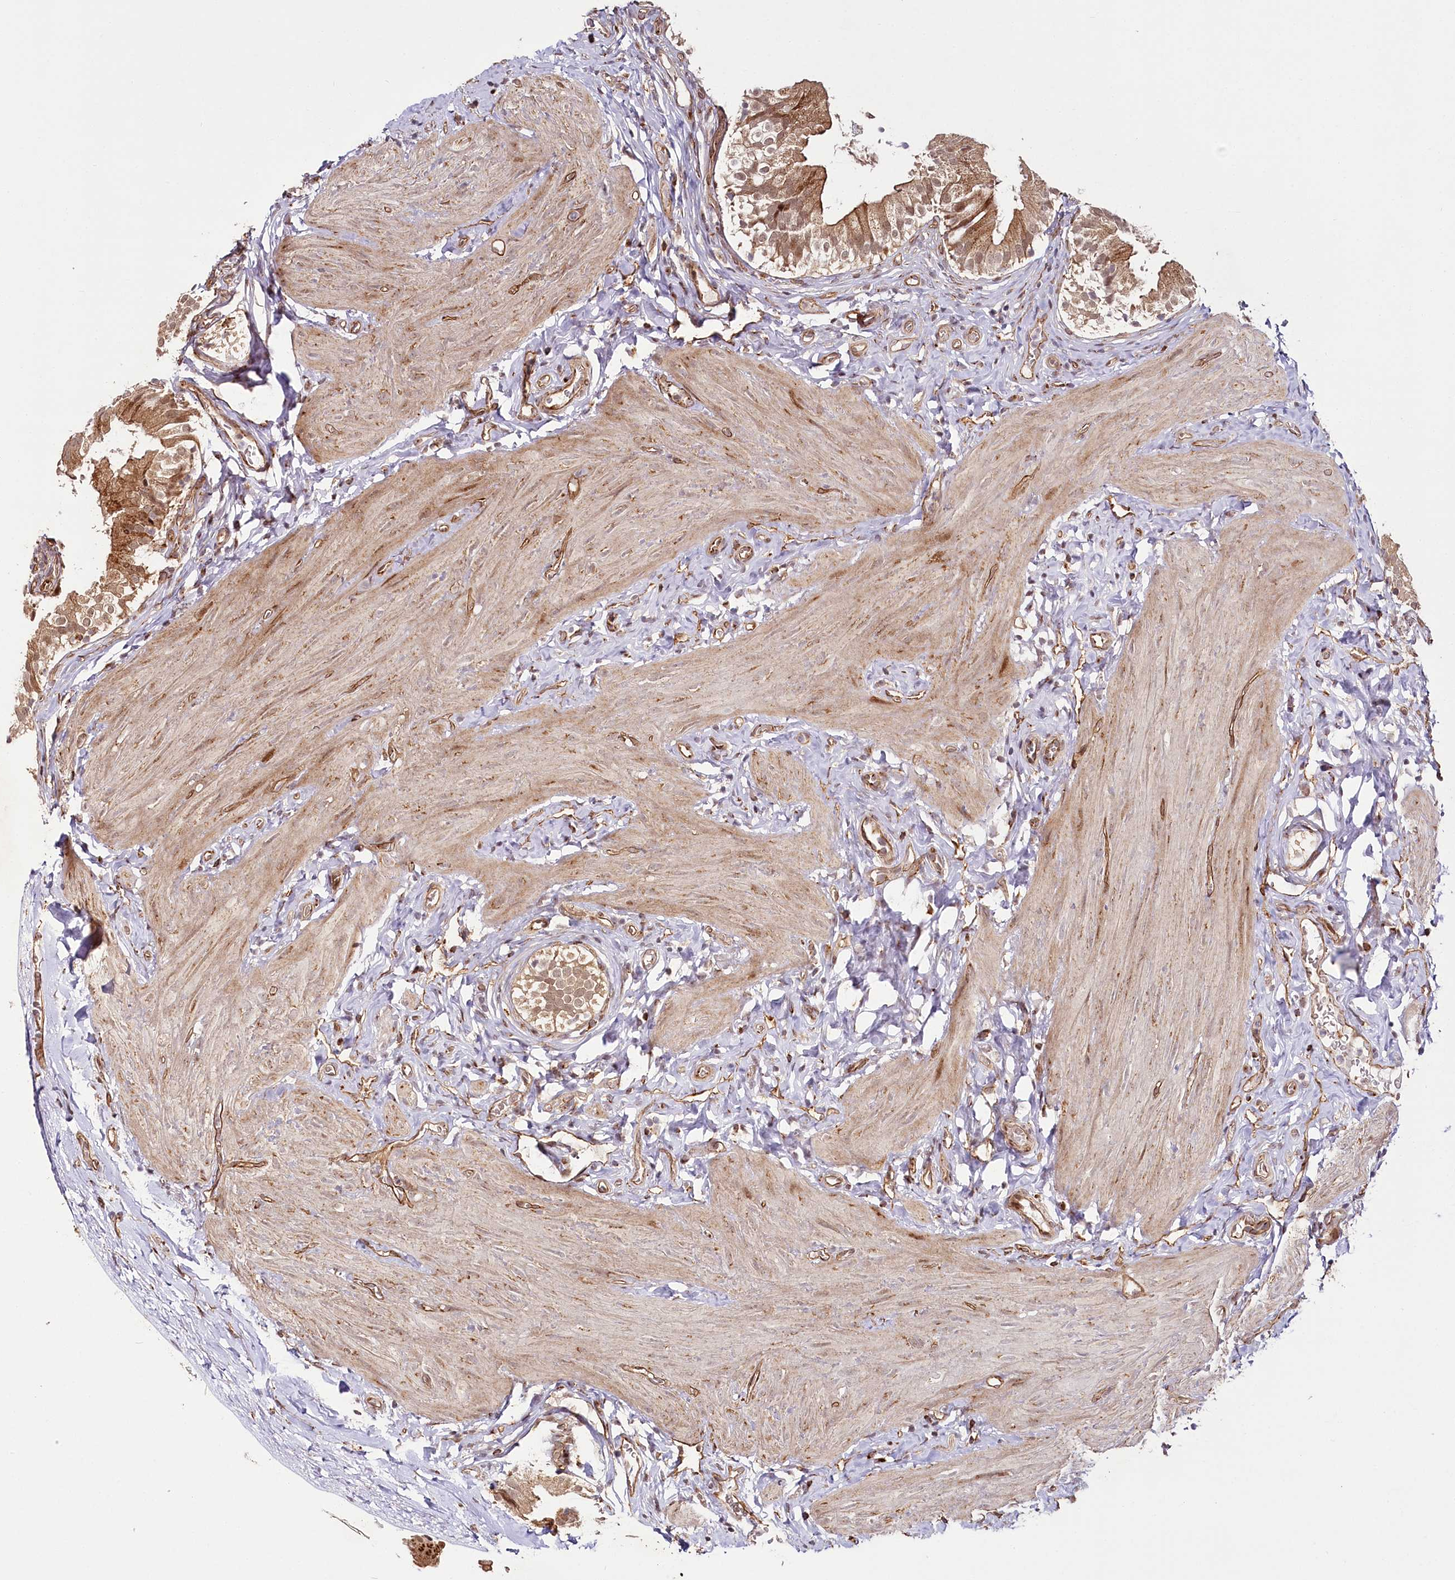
{"staining": {"intensity": "strong", "quantity": ">75%", "location": "cytoplasmic/membranous,nuclear"}, "tissue": "gallbladder", "cell_type": "Glandular cells", "image_type": "normal", "snomed": [{"axis": "morphology", "description": "Normal tissue, NOS"}, {"axis": "topography", "description": "Gallbladder"}], "caption": "Immunohistochemical staining of normal human gallbladder reveals >75% levels of strong cytoplasmic/membranous,nuclear protein positivity in approximately >75% of glandular cells.", "gene": "COPG1", "patient": {"sex": "female", "age": 47}}